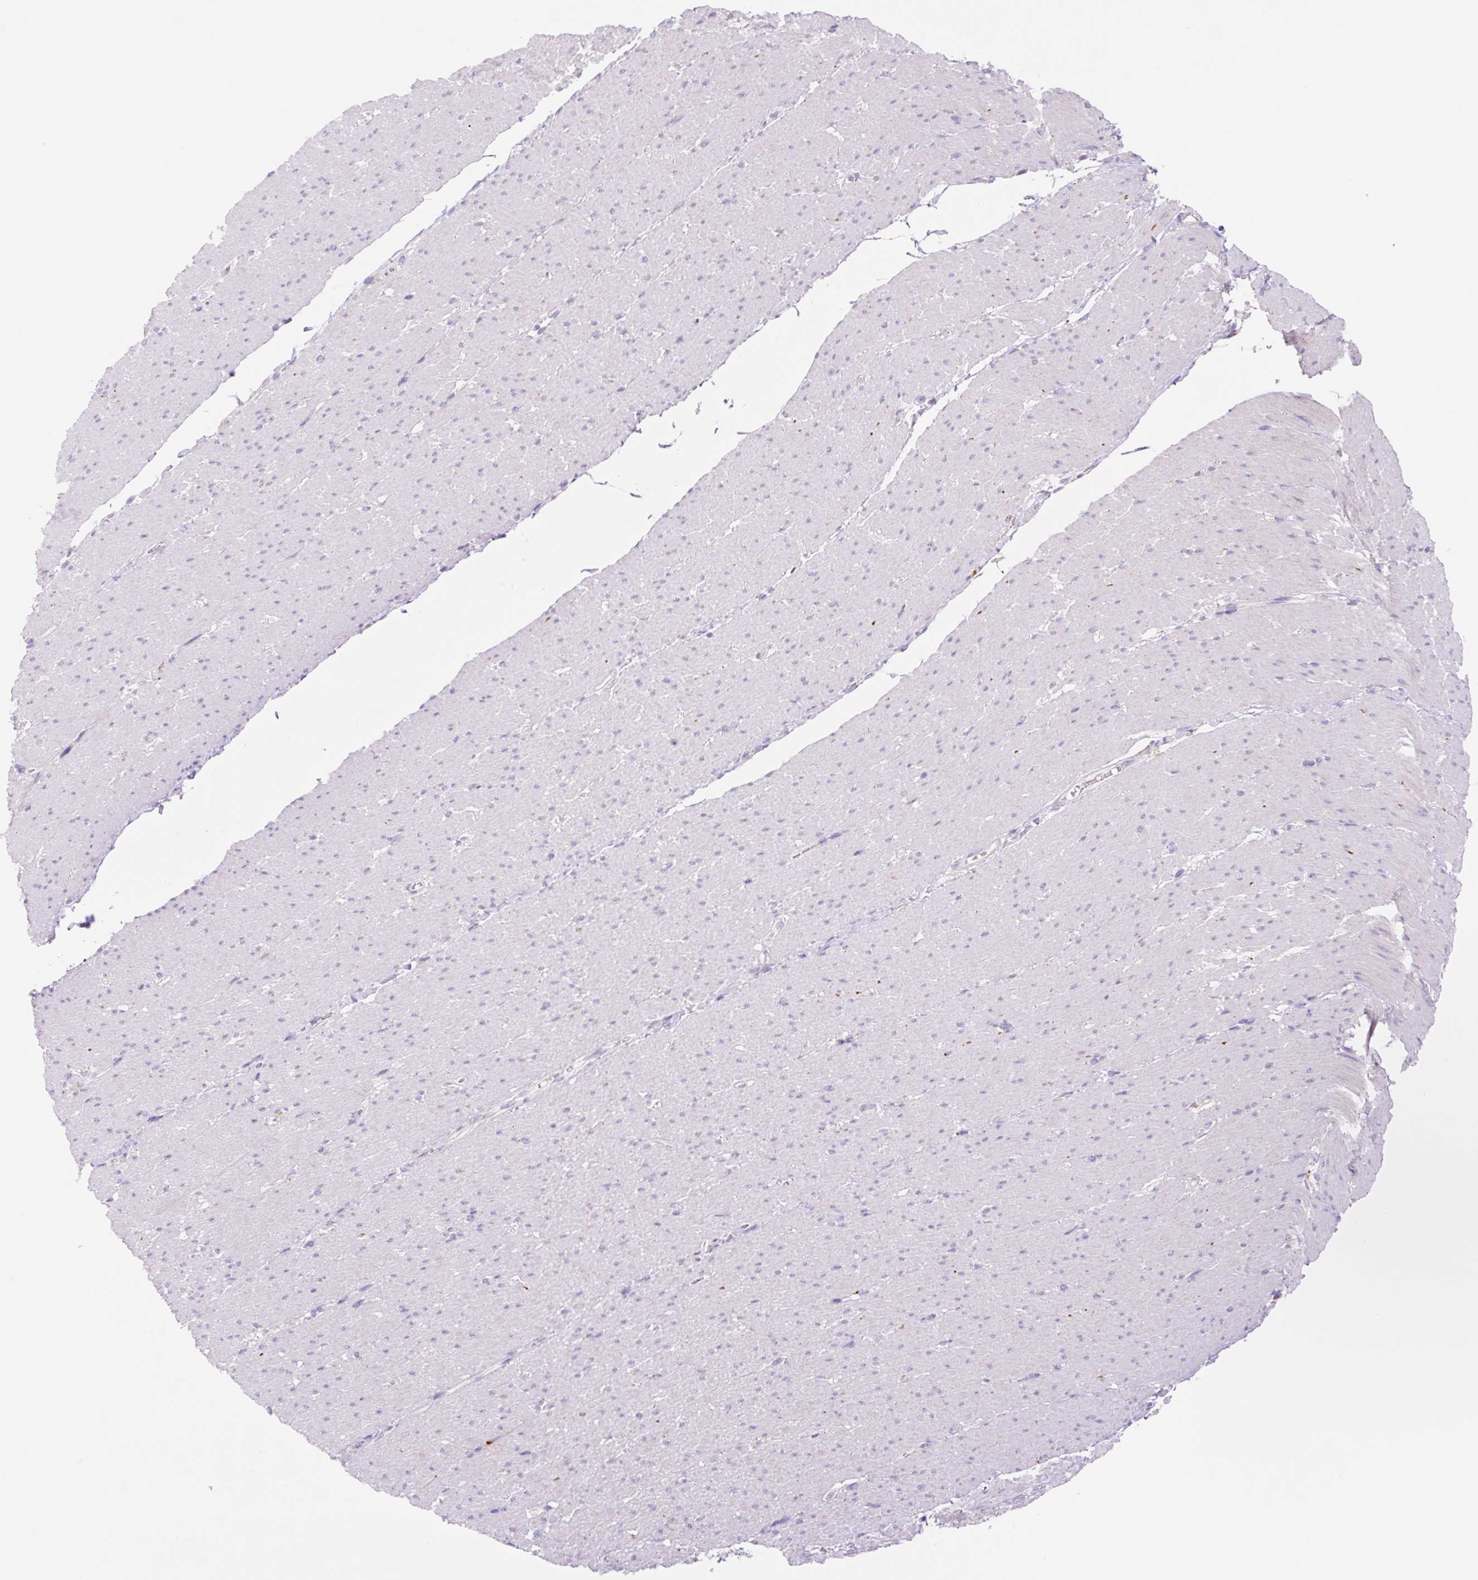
{"staining": {"intensity": "negative", "quantity": "none", "location": "none"}, "tissue": "smooth muscle", "cell_type": "Smooth muscle cells", "image_type": "normal", "snomed": [{"axis": "morphology", "description": "Normal tissue, NOS"}, {"axis": "topography", "description": "Smooth muscle"}, {"axis": "topography", "description": "Rectum"}], "caption": "High magnification brightfield microscopy of benign smooth muscle stained with DAB (brown) and counterstained with hematoxylin (blue): smooth muscle cells show no significant positivity. (Immunohistochemistry, brightfield microscopy, high magnification).", "gene": "ETNK2", "patient": {"sex": "male", "age": 53}}